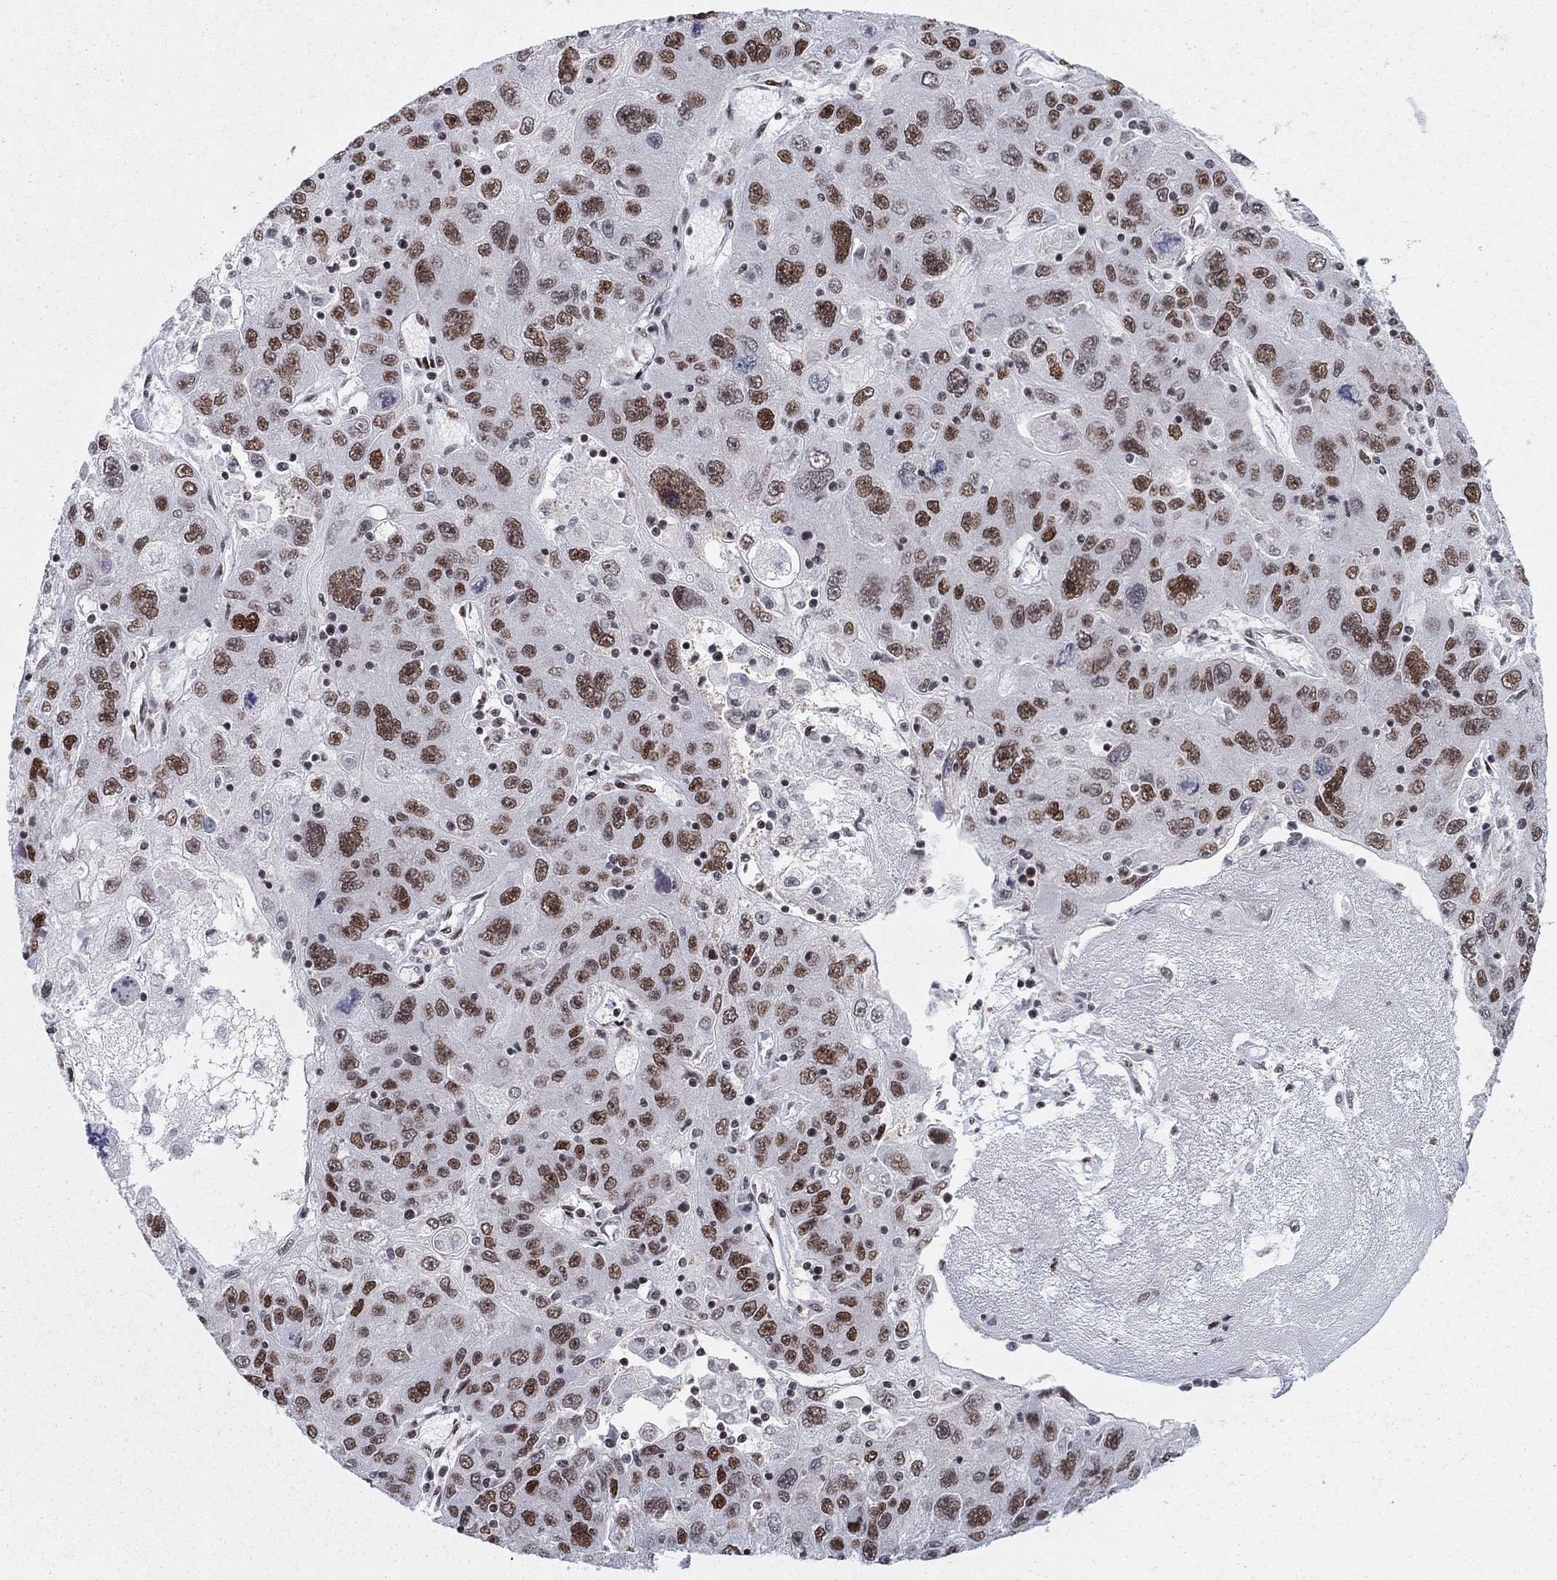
{"staining": {"intensity": "moderate", "quantity": ">75%", "location": "nuclear"}, "tissue": "stomach cancer", "cell_type": "Tumor cells", "image_type": "cancer", "snomed": [{"axis": "morphology", "description": "Adenocarcinoma, NOS"}, {"axis": "topography", "description": "Stomach"}], "caption": "The micrograph demonstrates staining of stomach cancer (adenocarcinoma), revealing moderate nuclear protein expression (brown color) within tumor cells. Nuclei are stained in blue.", "gene": "ZNHIT3", "patient": {"sex": "male", "age": 56}}